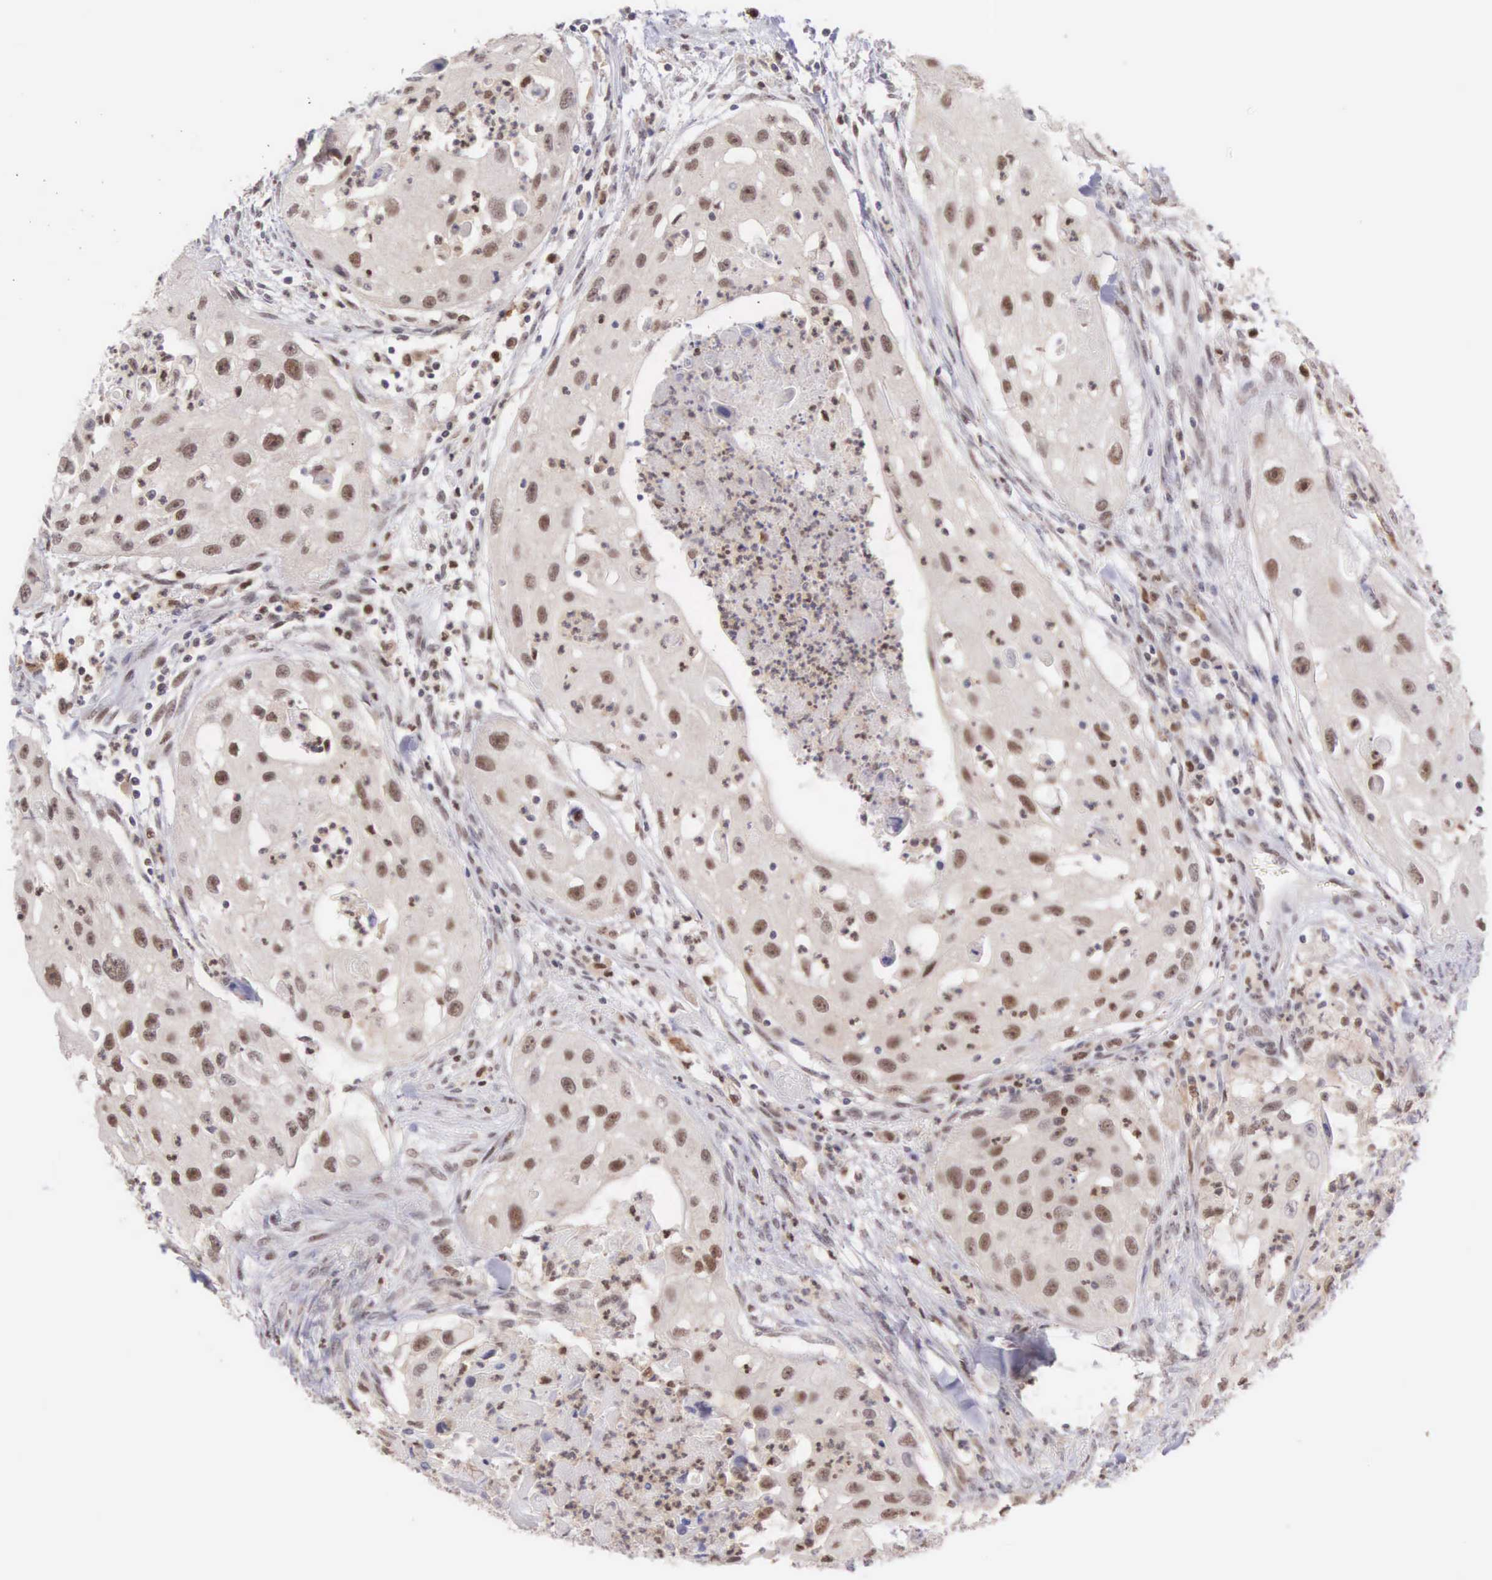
{"staining": {"intensity": "moderate", "quantity": "25%-75%", "location": "nuclear"}, "tissue": "head and neck cancer", "cell_type": "Tumor cells", "image_type": "cancer", "snomed": [{"axis": "morphology", "description": "Squamous cell carcinoma, NOS"}, {"axis": "topography", "description": "Head-Neck"}], "caption": "Protein analysis of head and neck squamous cell carcinoma tissue displays moderate nuclear positivity in approximately 25%-75% of tumor cells.", "gene": "GRK3", "patient": {"sex": "male", "age": 64}}